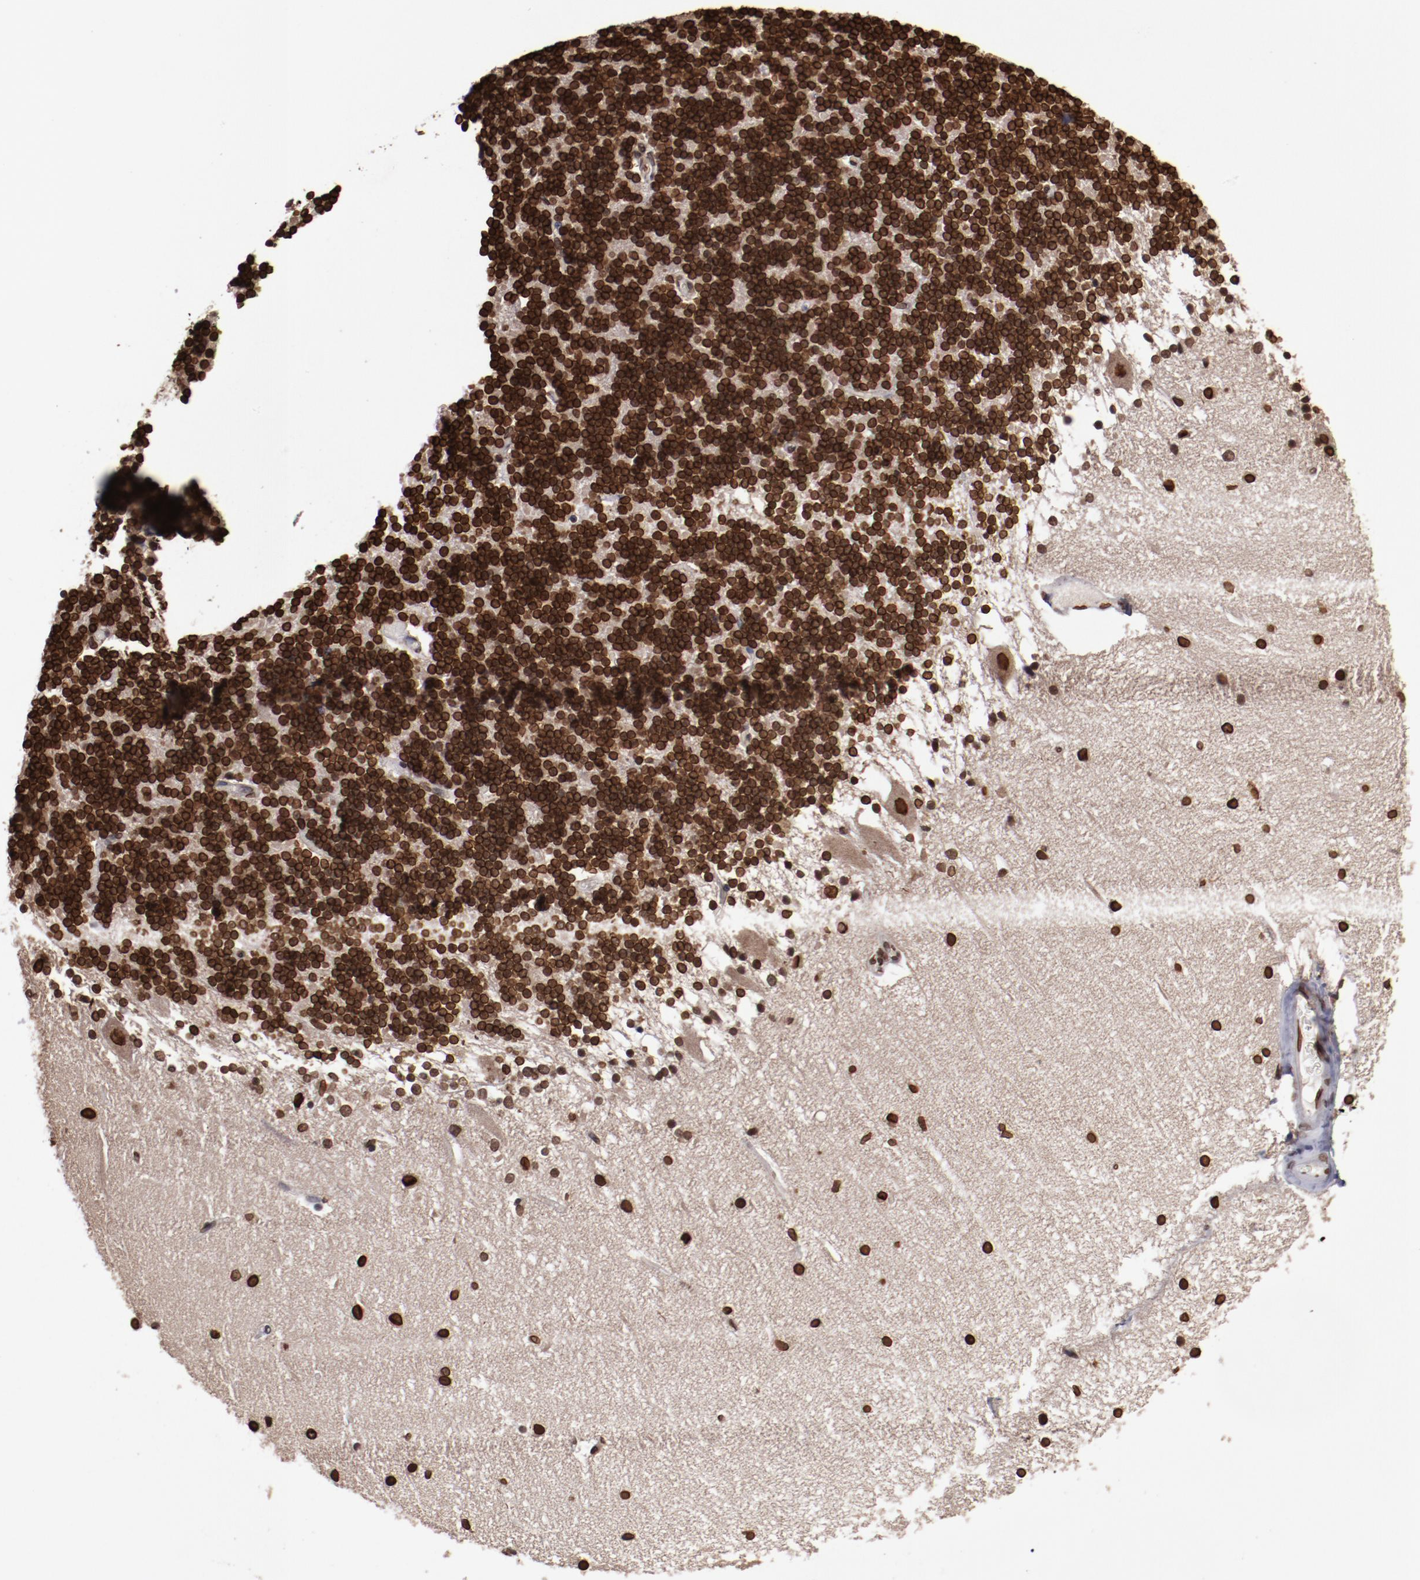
{"staining": {"intensity": "strong", "quantity": ">75%", "location": "nuclear"}, "tissue": "cerebellum", "cell_type": "Cells in granular layer", "image_type": "normal", "snomed": [{"axis": "morphology", "description": "Normal tissue, NOS"}, {"axis": "topography", "description": "Cerebellum"}], "caption": "A brown stain shows strong nuclear expression of a protein in cells in granular layer of benign cerebellum.", "gene": "AKT1", "patient": {"sex": "female", "age": 54}}